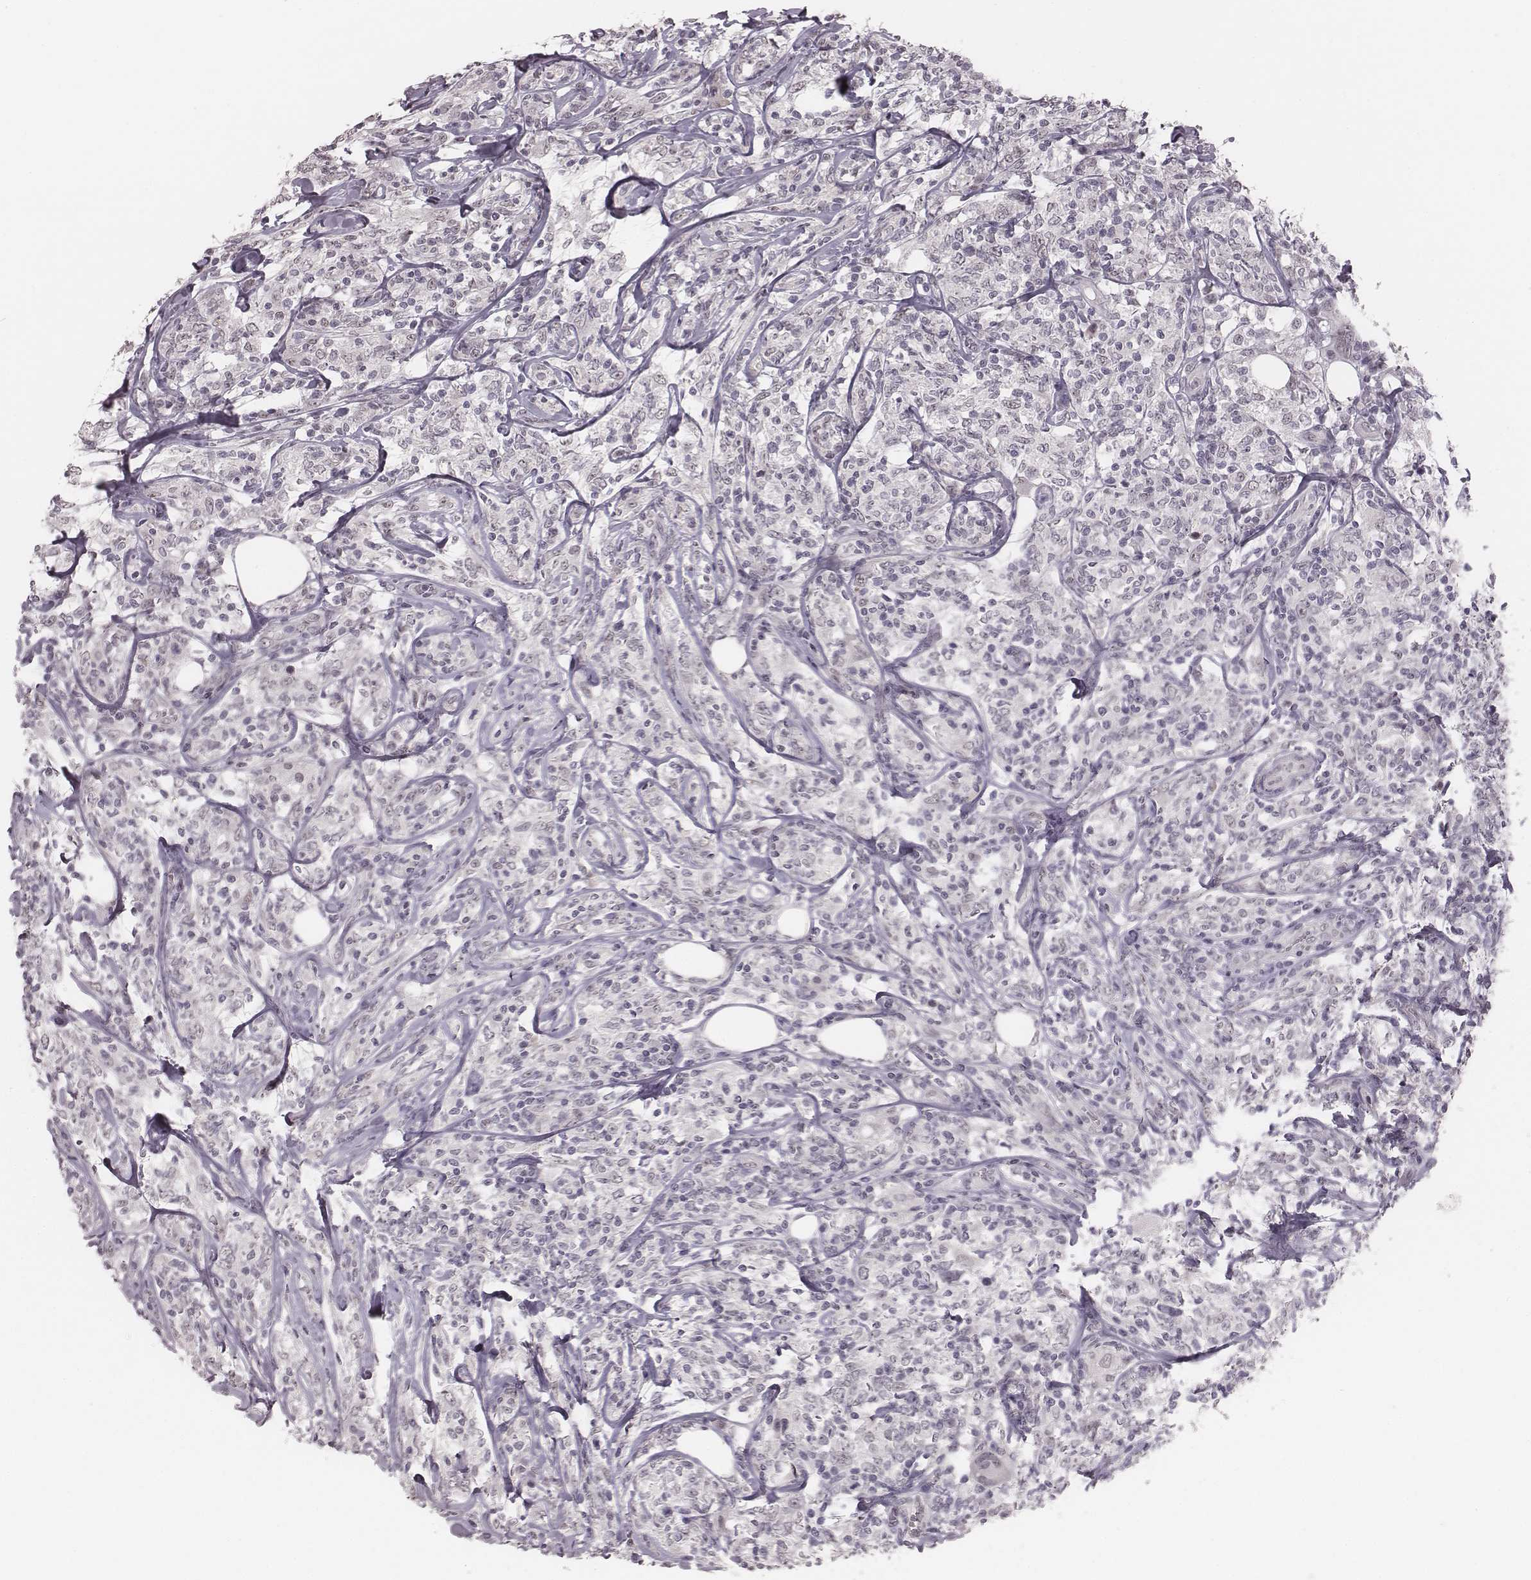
{"staining": {"intensity": "negative", "quantity": "none", "location": "none"}, "tissue": "lymphoma", "cell_type": "Tumor cells", "image_type": "cancer", "snomed": [{"axis": "morphology", "description": "Malignant lymphoma, non-Hodgkin's type, High grade"}, {"axis": "topography", "description": "Lymph node"}], "caption": "Tumor cells show no significant staining in malignant lymphoma, non-Hodgkin's type (high-grade).", "gene": "RPGRIP1", "patient": {"sex": "female", "age": 84}}